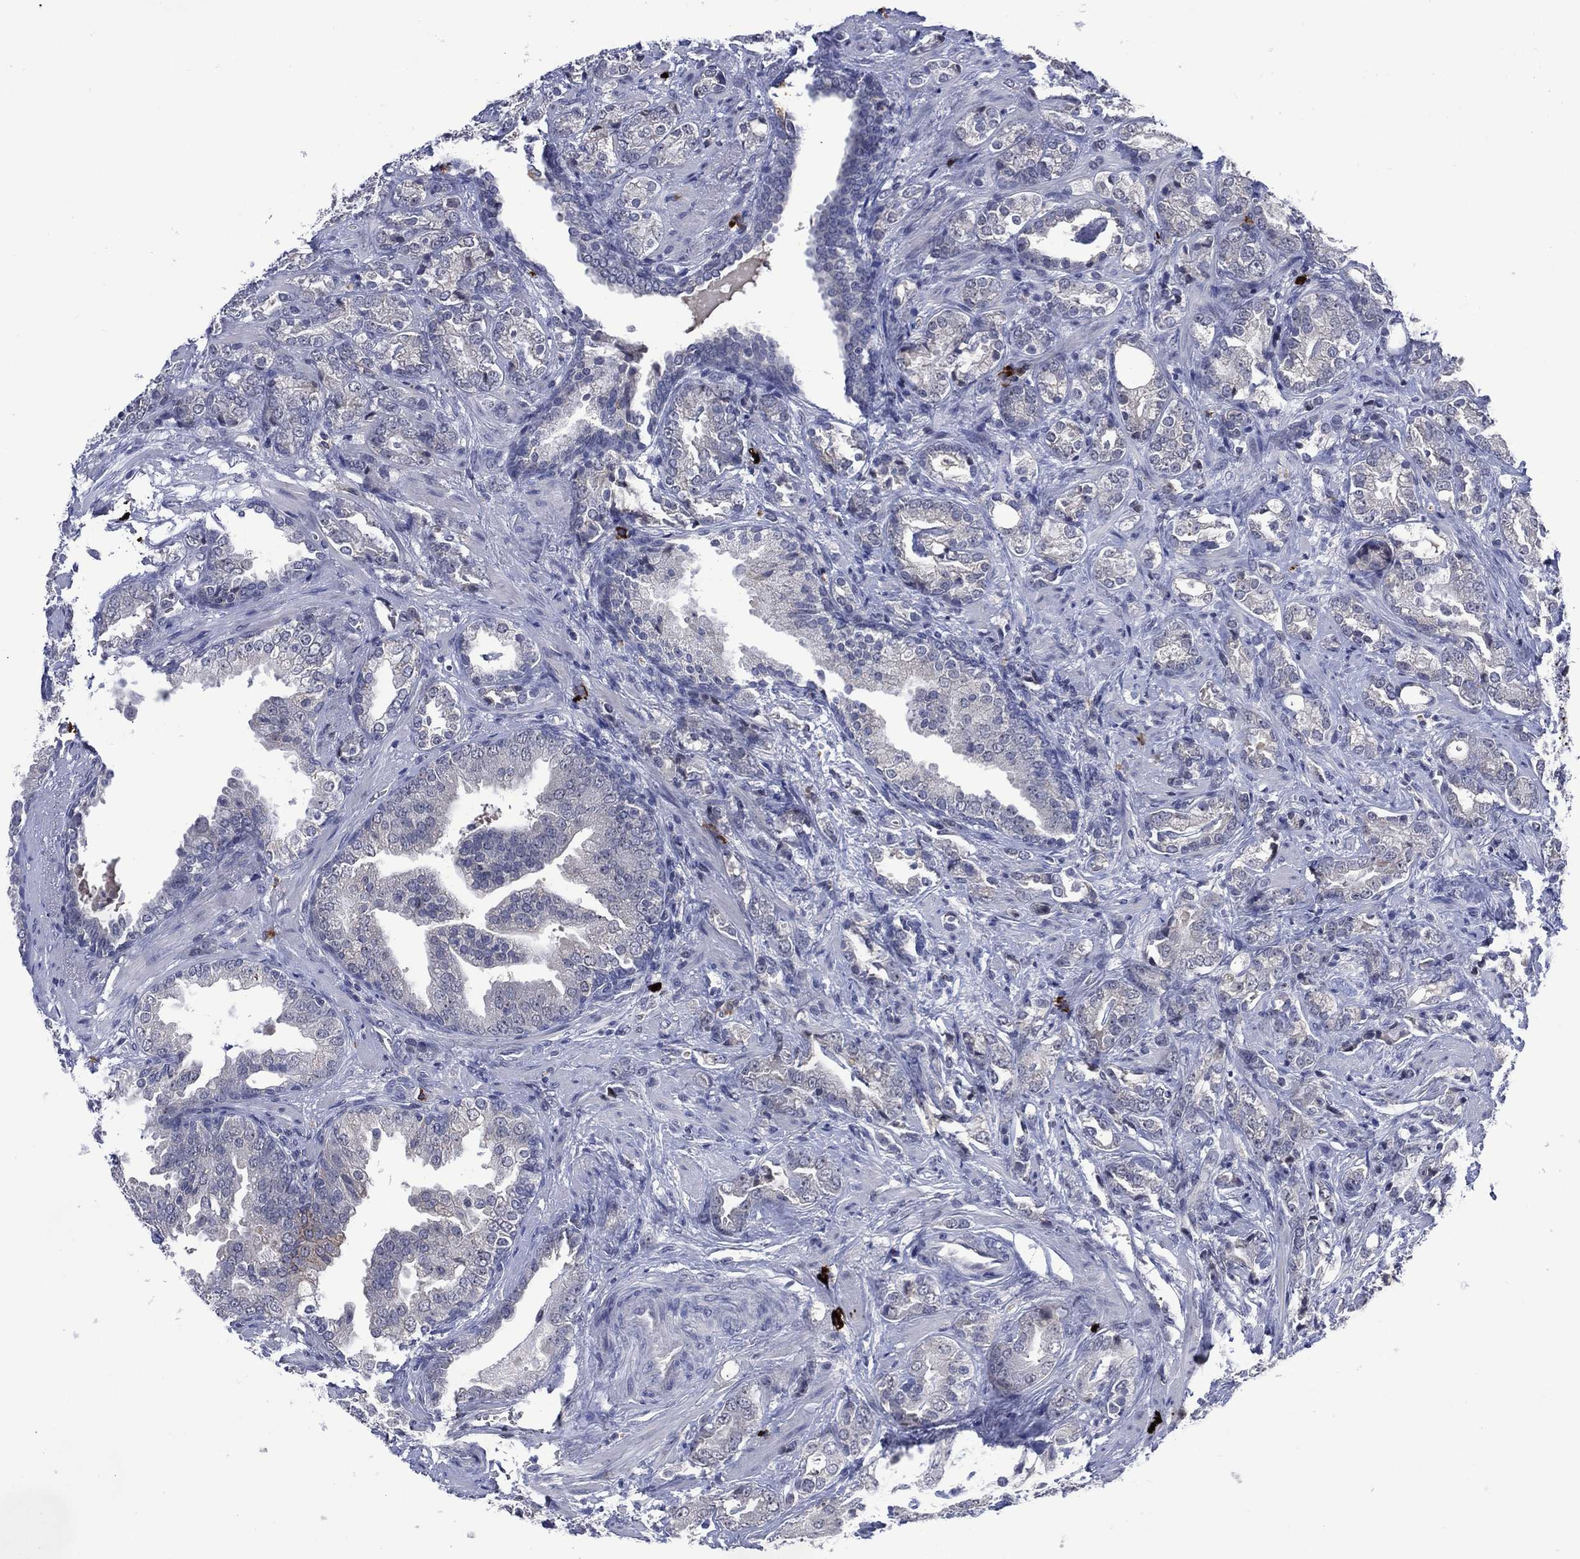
{"staining": {"intensity": "negative", "quantity": "none", "location": "none"}, "tissue": "prostate cancer", "cell_type": "Tumor cells", "image_type": "cancer", "snomed": [{"axis": "morphology", "description": "Adenocarcinoma, NOS"}, {"axis": "topography", "description": "Prostate"}], "caption": "There is no significant expression in tumor cells of adenocarcinoma (prostate).", "gene": "USP26", "patient": {"sex": "male", "age": 57}}